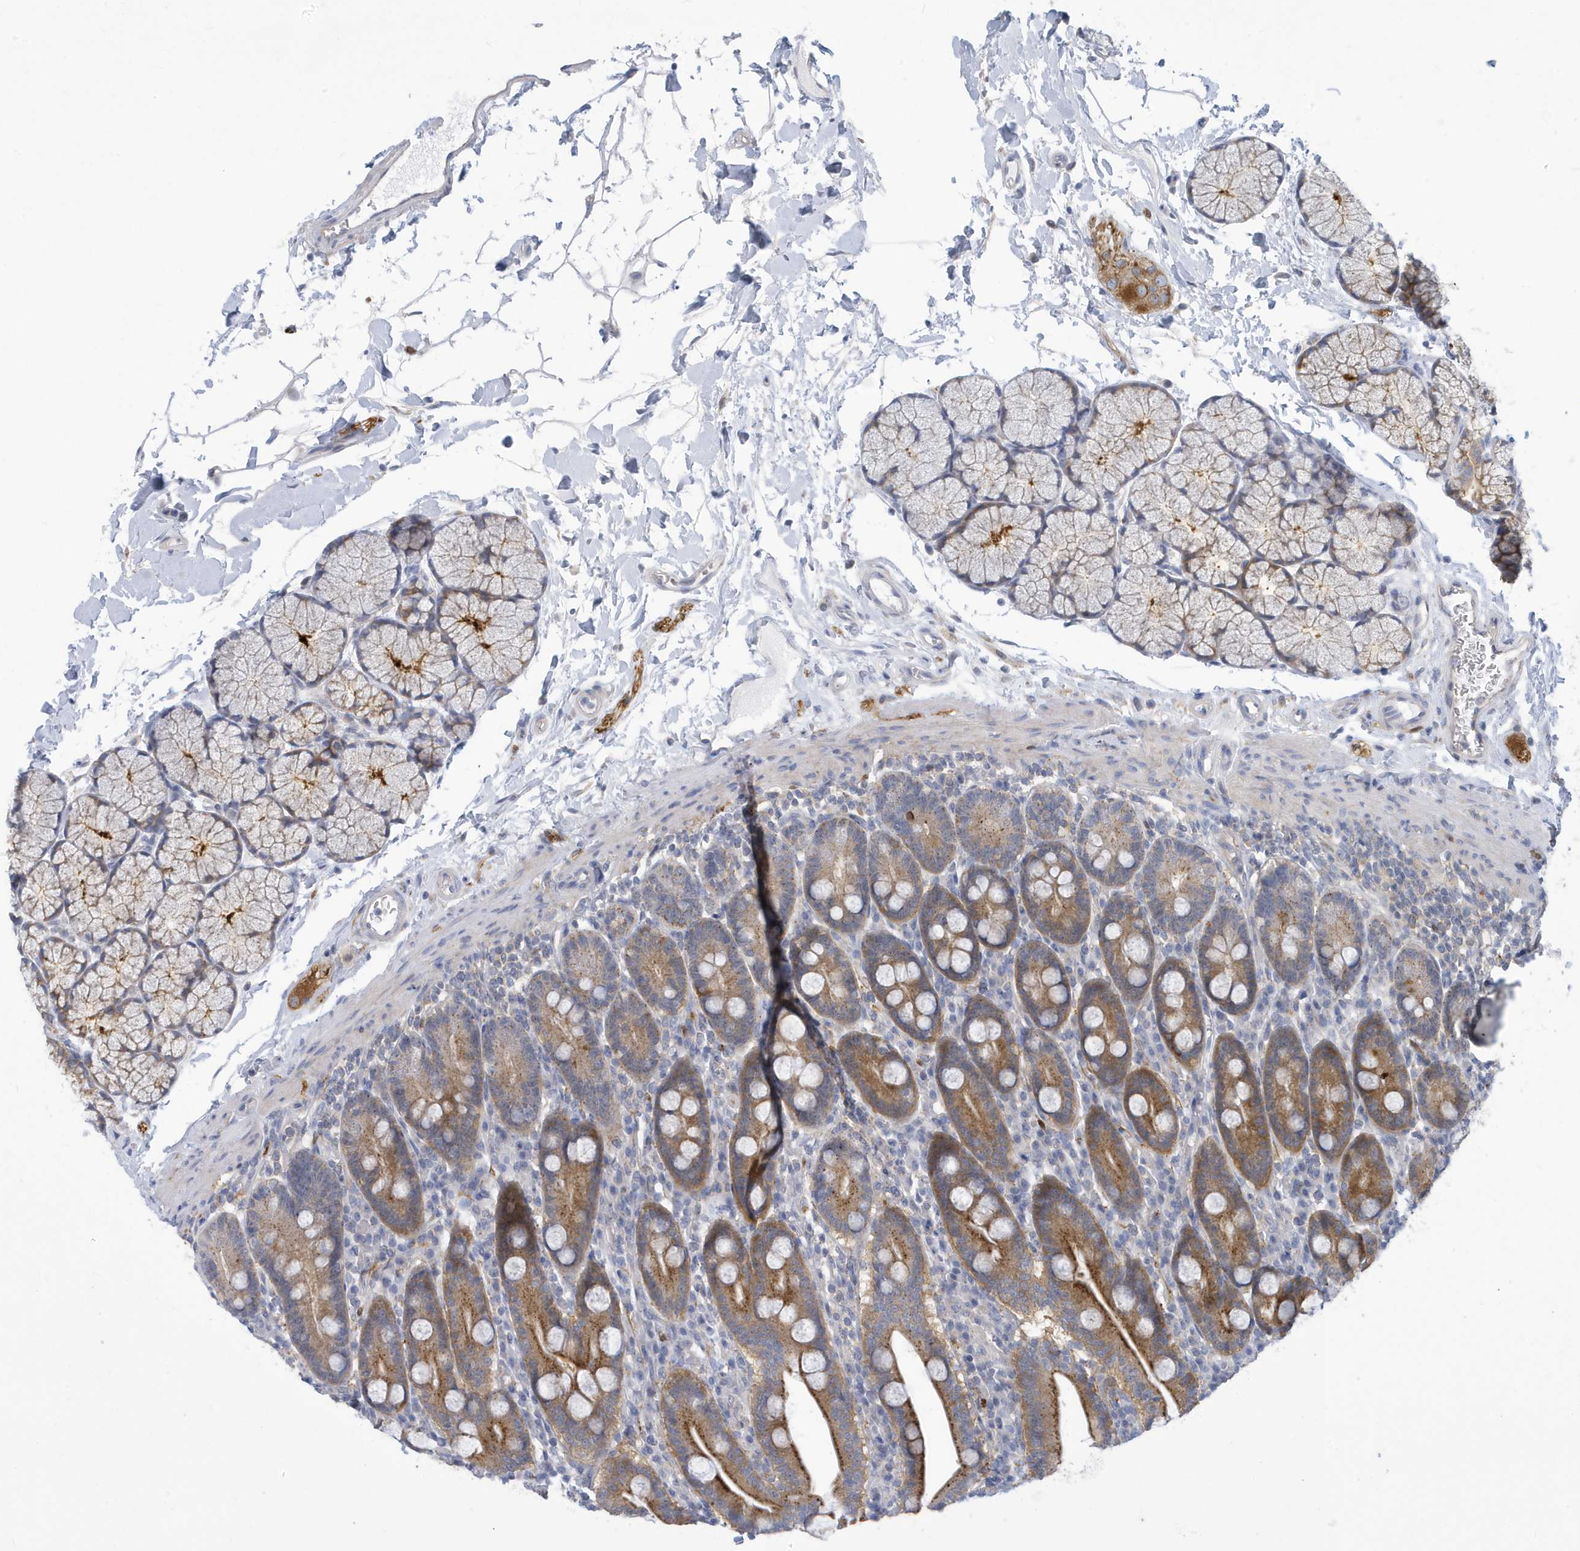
{"staining": {"intensity": "moderate", "quantity": ">75%", "location": "cytoplasmic/membranous"}, "tissue": "duodenum", "cell_type": "Glandular cells", "image_type": "normal", "snomed": [{"axis": "morphology", "description": "Normal tissue, NOS"}, {"axis": "topography", "description": "Duodenum"}], "caption": "Protein positivity by immunohistochemistry (IHC) displays moderate cytoplasmic/membranous expression in about >75% of glandular cells in benign duodenum. The staining was performed using DAB, with brown indicating positive protein expression. Nuclei are stained blue with hematoxylin.", "gene": "VTA1", "patient": {"sex": "male", "age": 35}}